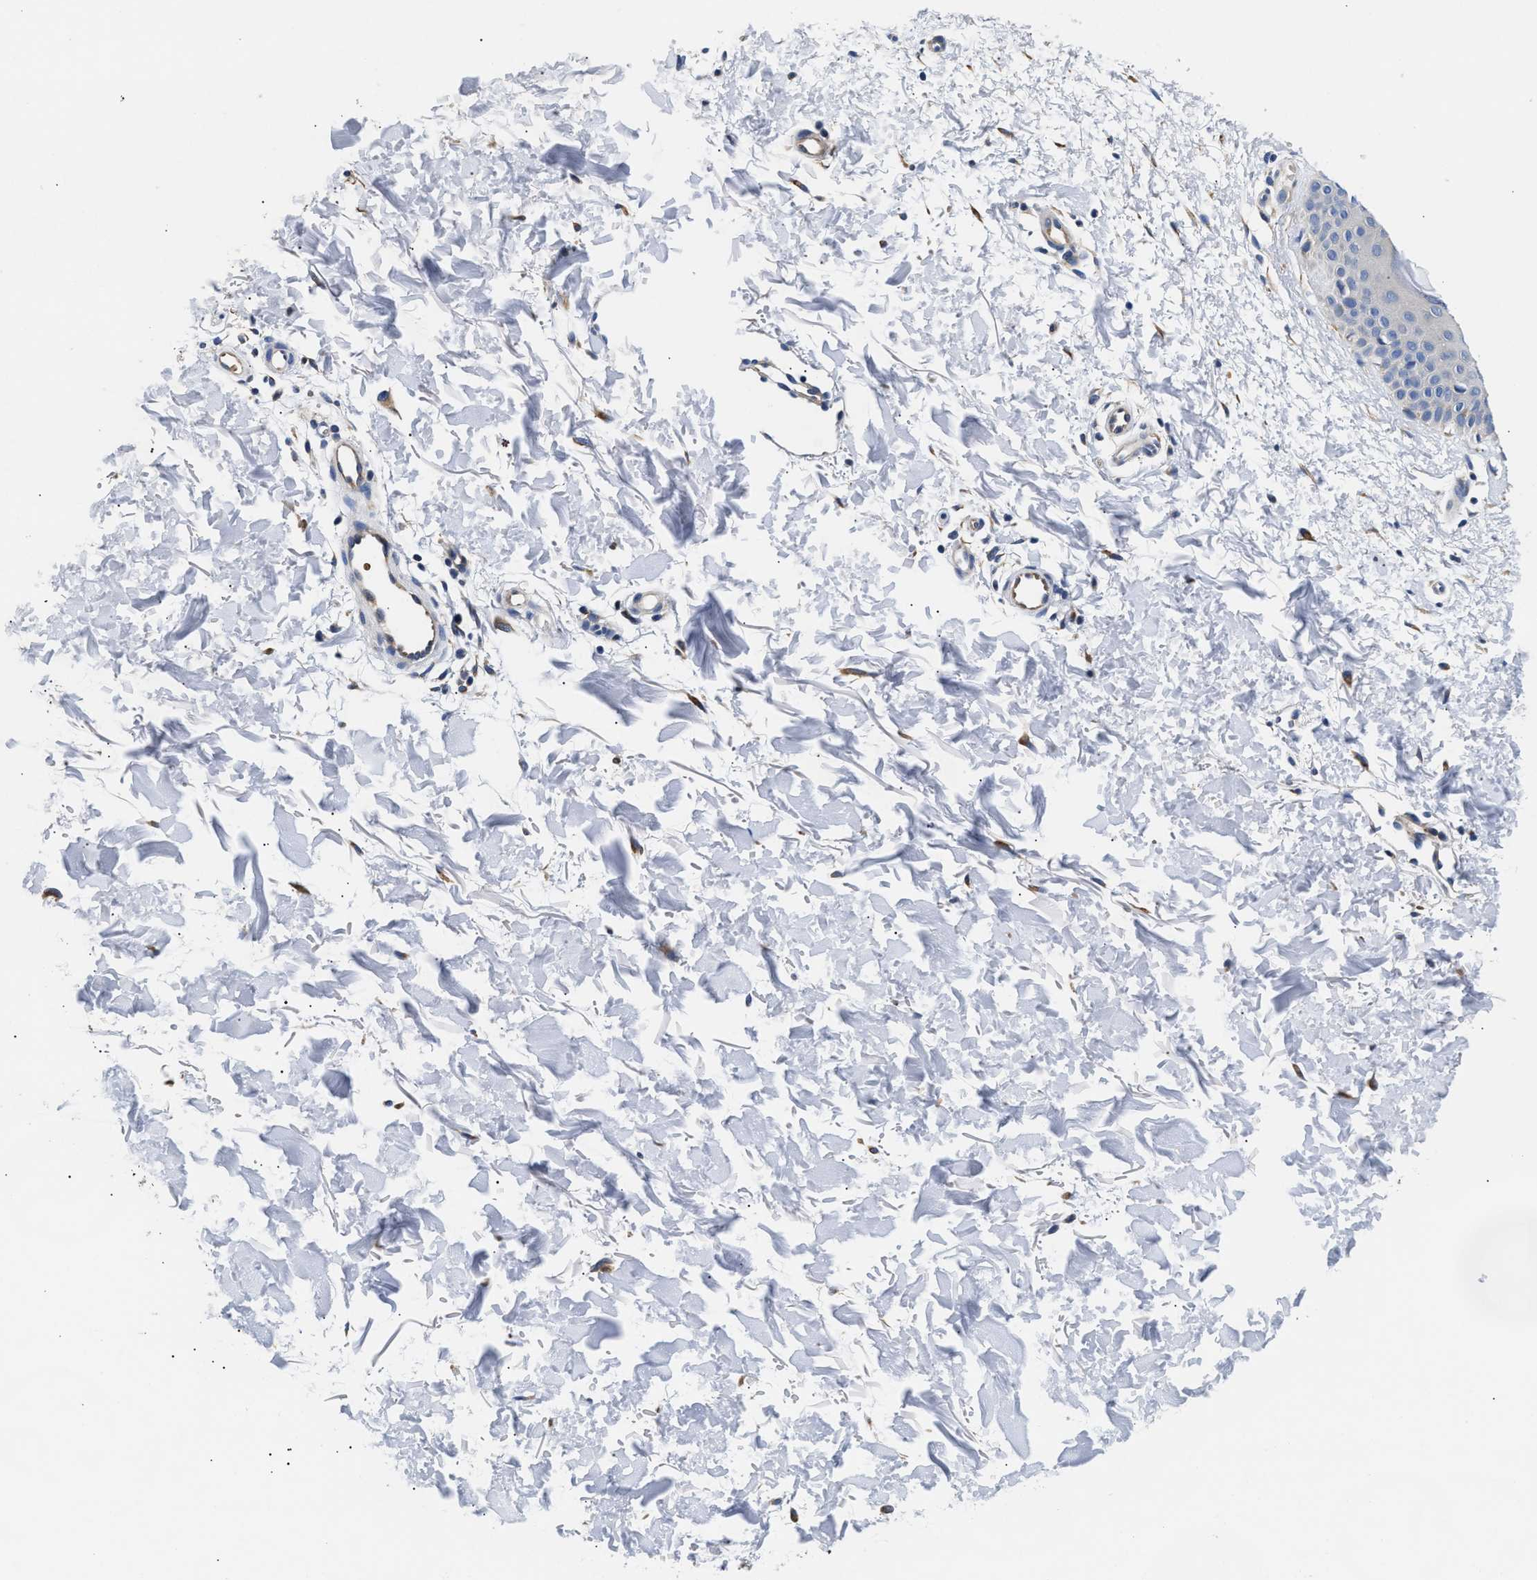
{"staining": {"intensity": "negative", "quantity": "none", "location": "none"}, "tissue": "skin", "cell_type": "Fibroblasts", "image_type": "normal", "snomed": [{"axis": "morphology", "description": "Normal tissue, NOS"}, {"axis": "morphology", "description": "Malignant melanoma, NOS"}, {"axis": "topography", "description": "Skin"}], "caption": "IHC photomicrograph of unremarkable skin: skin stained with DAB reveals no significant protein expression in fibroblasts.", "gene": "RINT1", "patient": {"sex": "male", "age": 83}}